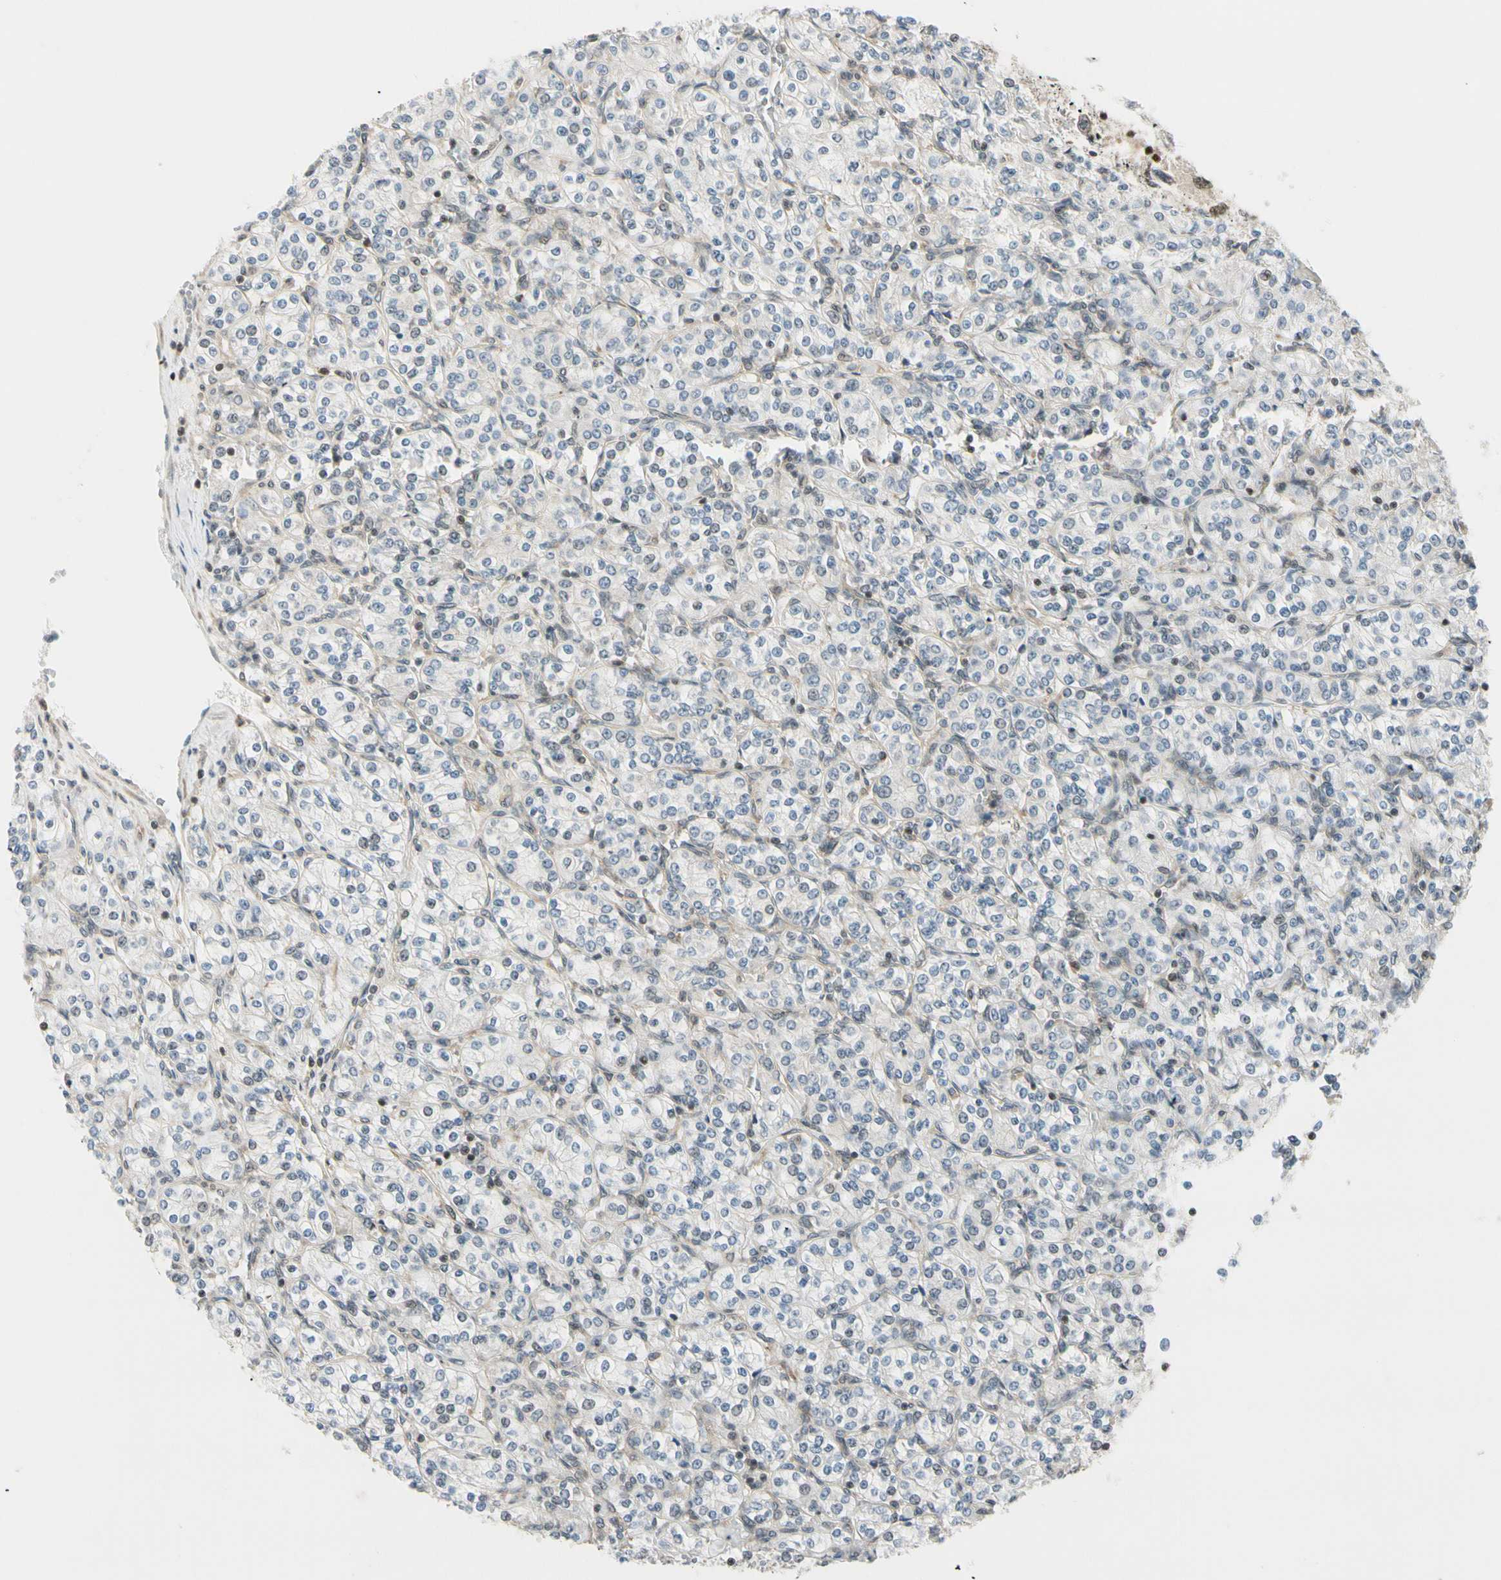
{"staining": {"intensity": "negative", "quantity": "none", "location": "none"}, "tissue": "renal cancer", "cell_type": "Tumor cells", "image_type": "cancer", "snomed": [{"axis": "morphology", "description": "Adenocarcinoma, NOS"}, {"axis": "topography", "description": "Kidney"}], "caption": "There is no significant staining in tumor cells of renal cancer.", "gene": "DAXX", "patient": {"sex": "male", "age": 77}}